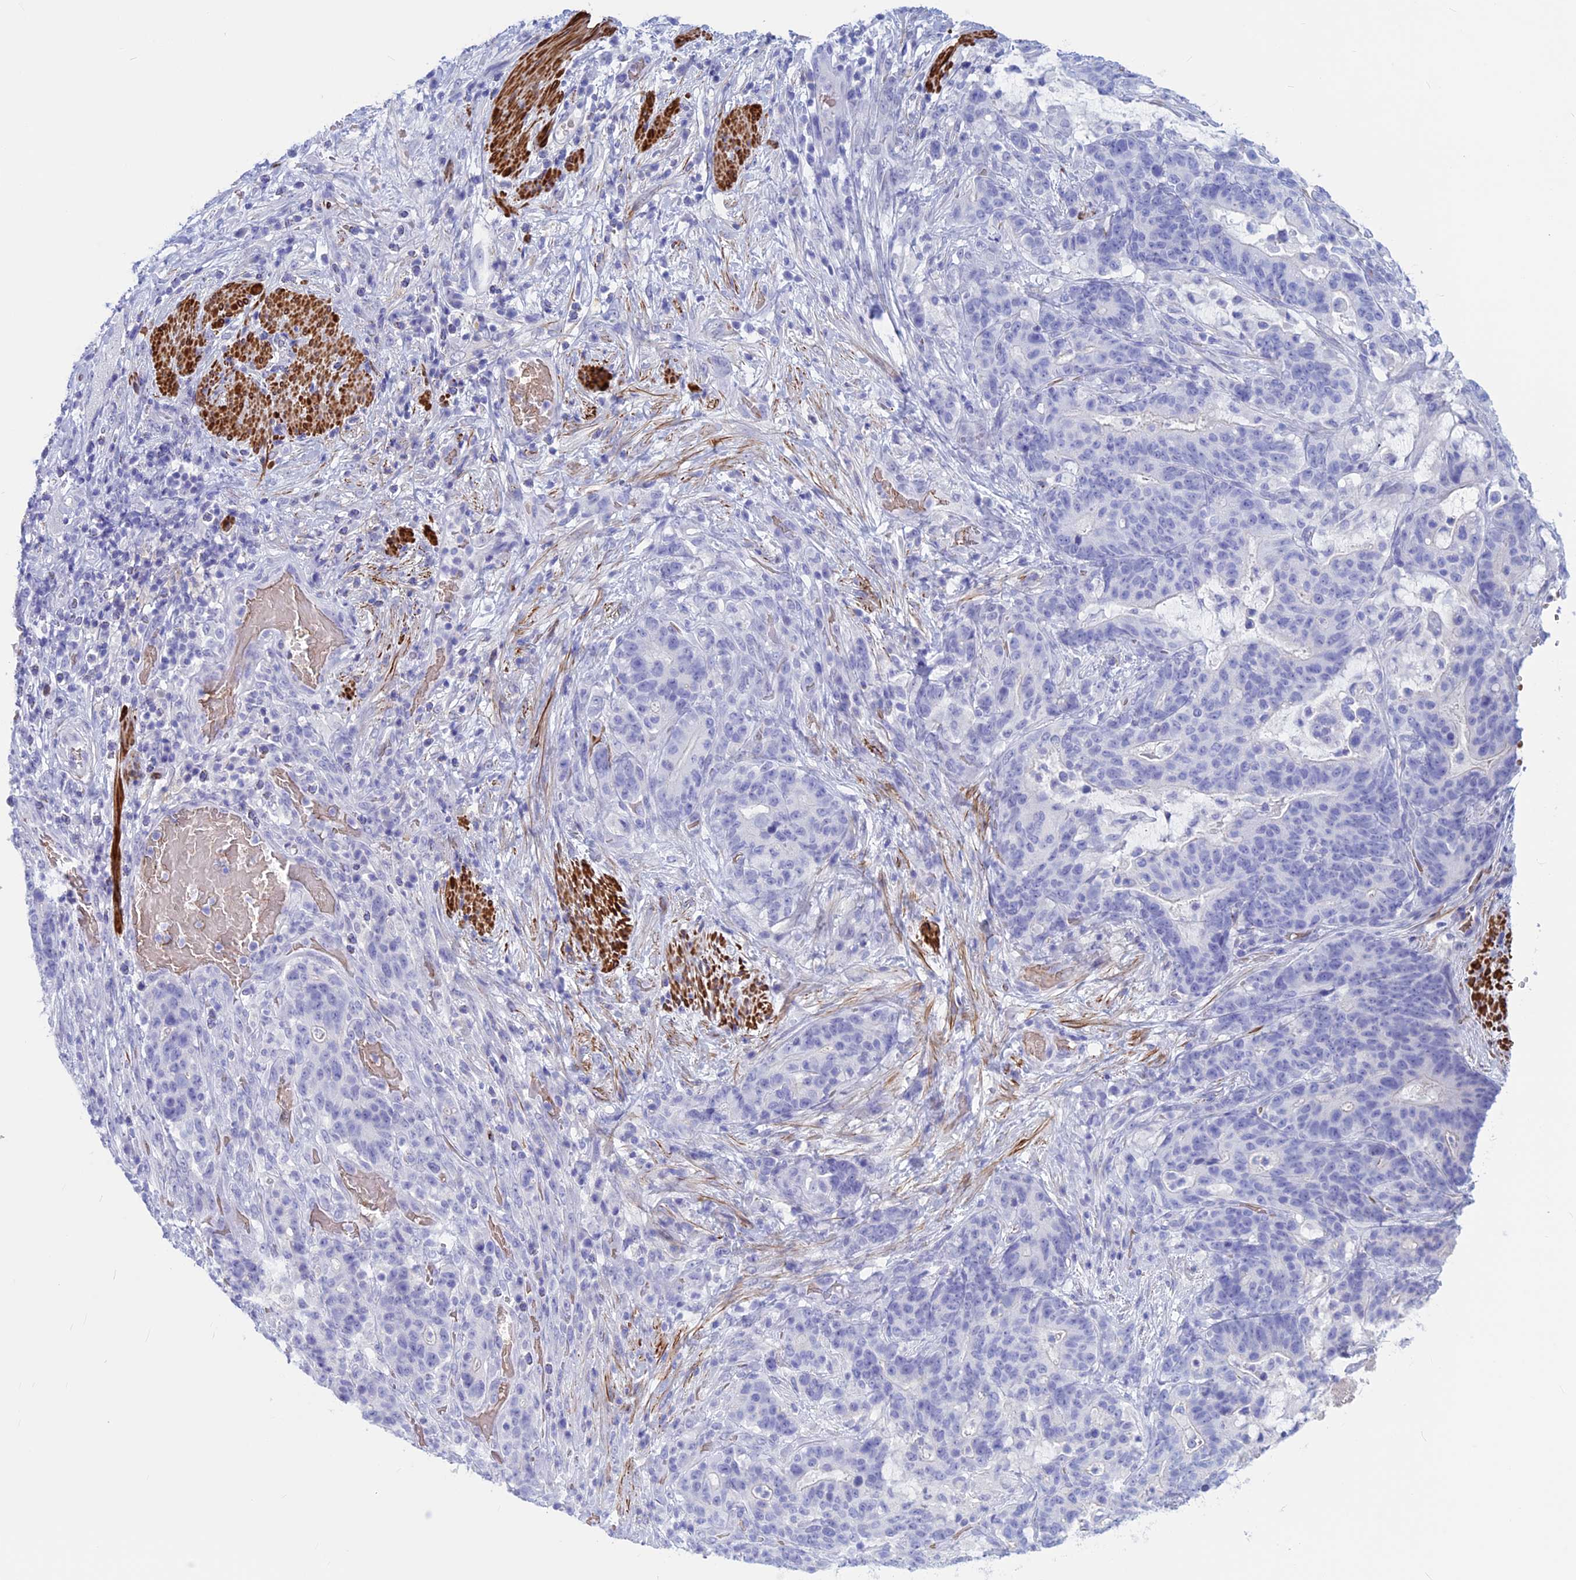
{"staining": {"intensity": "negative", "quantity": "none", "location": "none"}, "tissue": "stomach cancer", "cell_type": "Tumor cells", "image_type": "cancer", "snomed": [{"axis": "morphology", "description": "Normal tissue, NOS"}, {"axis": "morphology", "description": "Adenocarcinoma, NOS"}, {"axis": "topography", "description": "Stomach"}], "caption": "The photomicrograph exhibits no significant positivity in tumor cells of stomach adenocarcinoma.", "gene": "GAPDHS", "patient": {"sex": "female", "age": 64}}